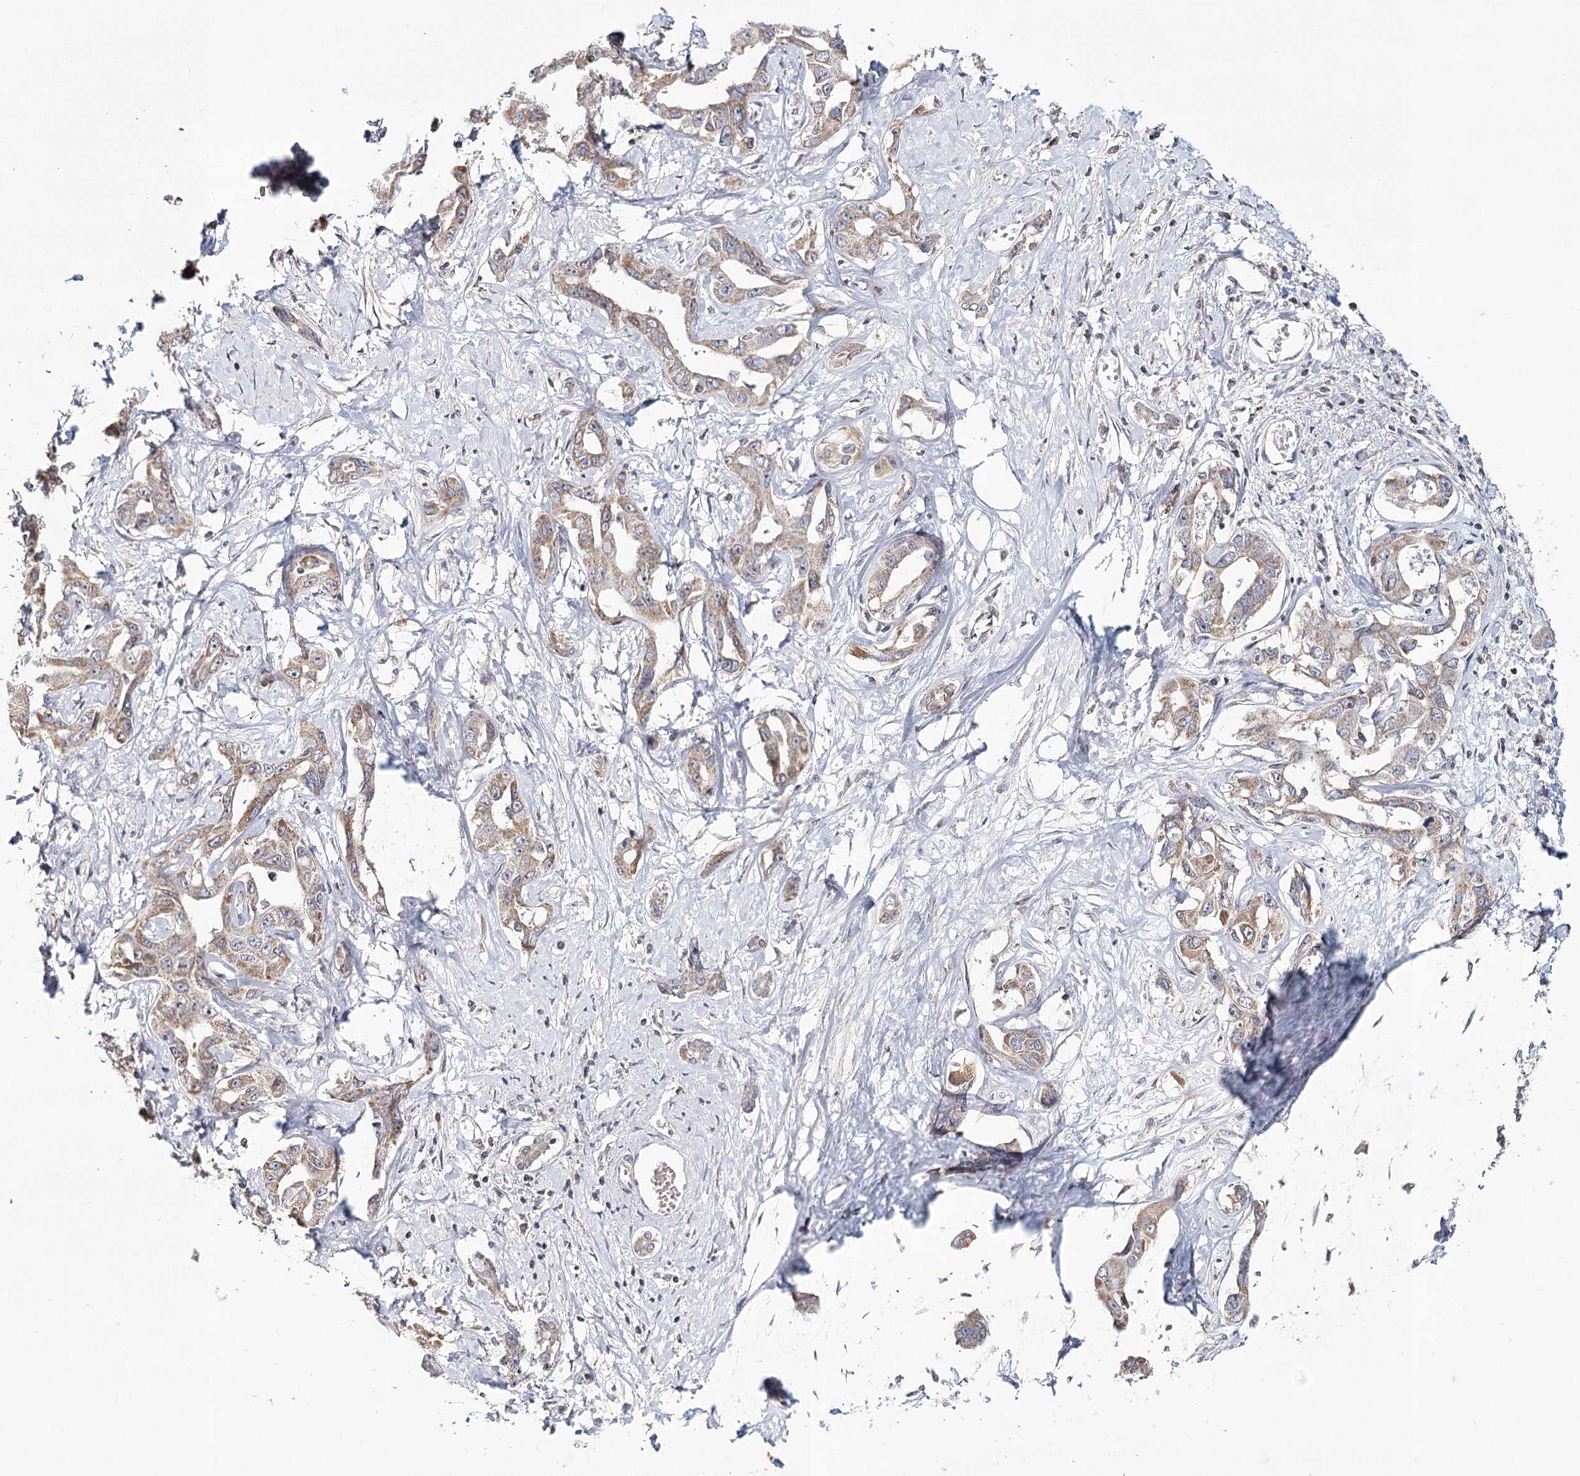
{"staining": {"intensity": "moderate", "quantity": ">75%", "location": "cytoplasmic/membranous"}, "tissue": "liver cancer", "cell_type": "Tumor cells", "image_type": "cancer", "snomed": [{"axis": "morphology", "description": "Cholangiocarcinoma"}, {"axis": "topography", "description": "Liver"}], "caption": "Cholangiocarcinoma (liver) stained with DAB (3,3'-diaminobenzidine) IHC exhibits medium levels of moderate cytoplasmic/membranous staining in approximately >75% of tumor cells.", "gene": "ICOS", "patient": {"sex": "male", "age": 59}}